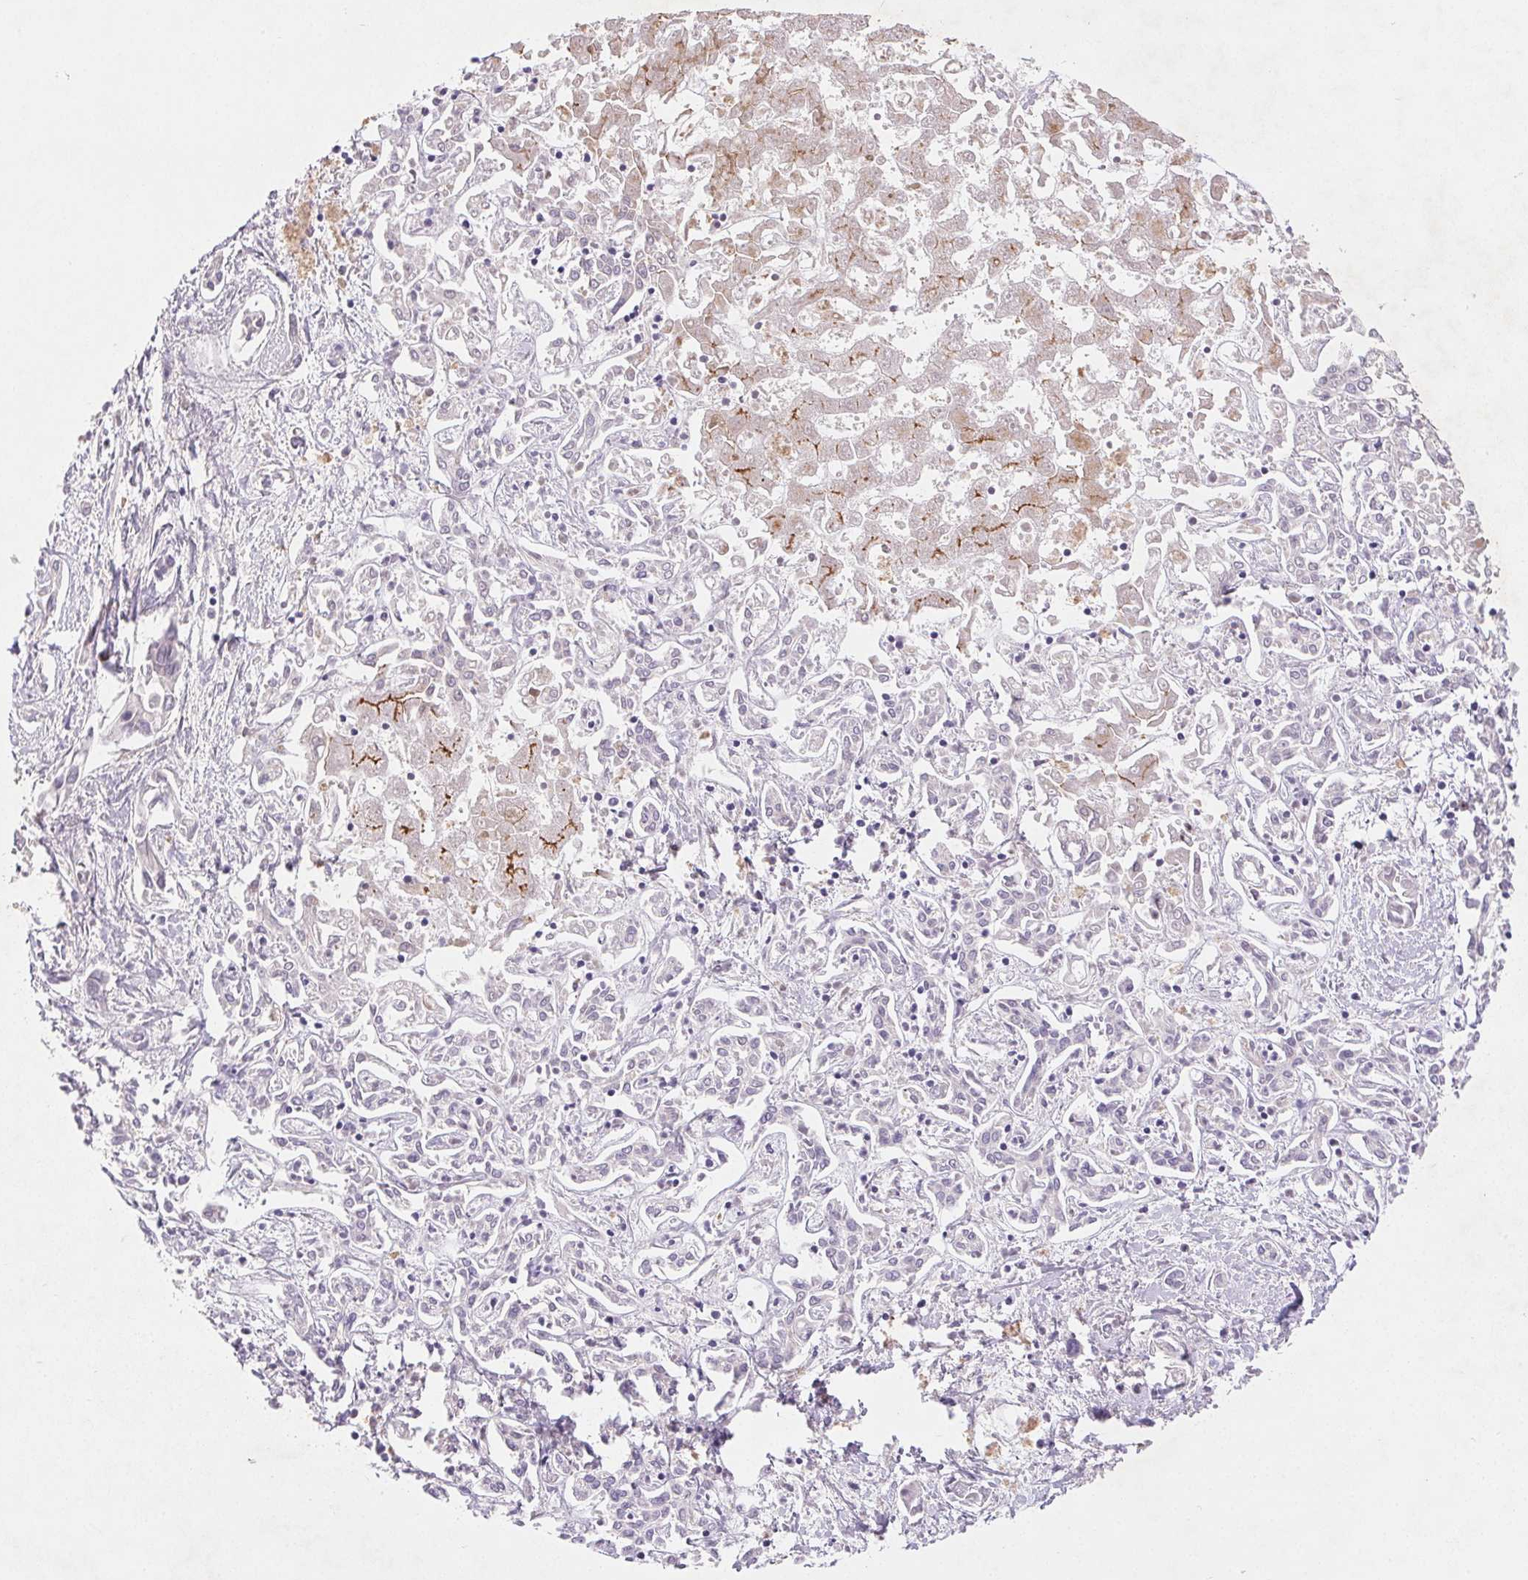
{"staining": {"intensity": "negative", "quantity": "none", "location": "none"}, "tissue": "liver cancer", "cell_type": "Tumor cells", "image_type": "cancer", "snomed": [{"axis": "morphology", "description": "Cholangiocarcinoma"}, {"axis": "topography", "description": "Liver"}], "caption": "This is an IHC image of cholangiocarcinoma (liver). There is no expression in tumor cells.", "gene": "ARHGAP11B", "patient": {"sex": "female", "age": 64}}